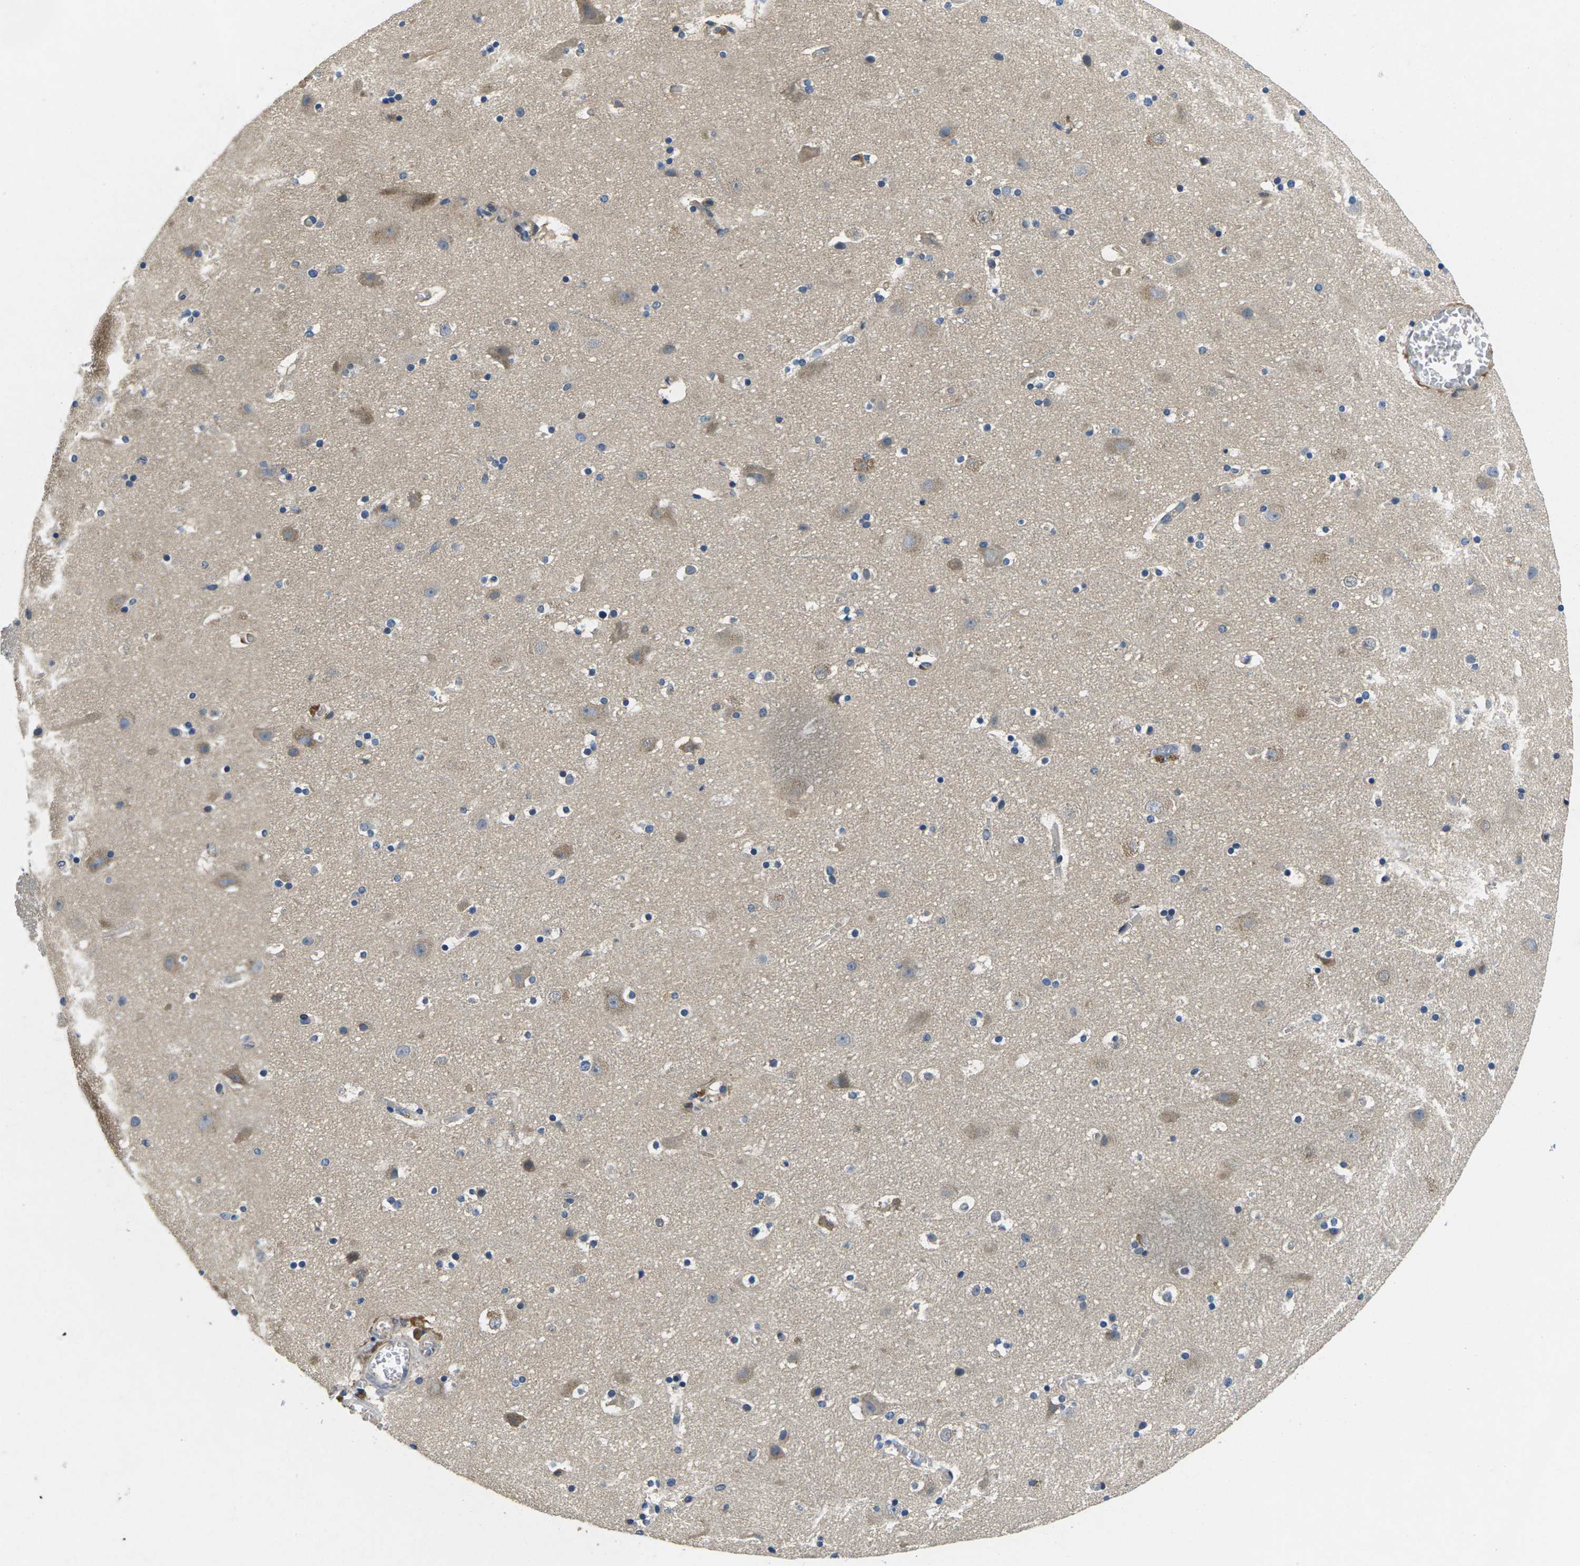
{"staining": {"intensity": "weak", "quantity": "25%-75%", "location": "cytoplasmic/membranous"}, "tissue": "cerebral cortex", "cell_type": "Endothelial cells", "image_type": "normal", "snomed": [{"axis": "morphology", "description": "Normal tissue, NOS"}, {"axis": "topography", "description": "Cerebral cortex"}], "caption": "Protein expression by immunohistochemistry exhibits weak cytoplasmic/membranous positivity in about 25%-75% of endothelial cells in benign cerebral cortex. Ihc stains the protein of interest in brown and the nuclei are stained blue.", "gene": "PLCE1", "patient": {"sex": "male", "age": 45}}